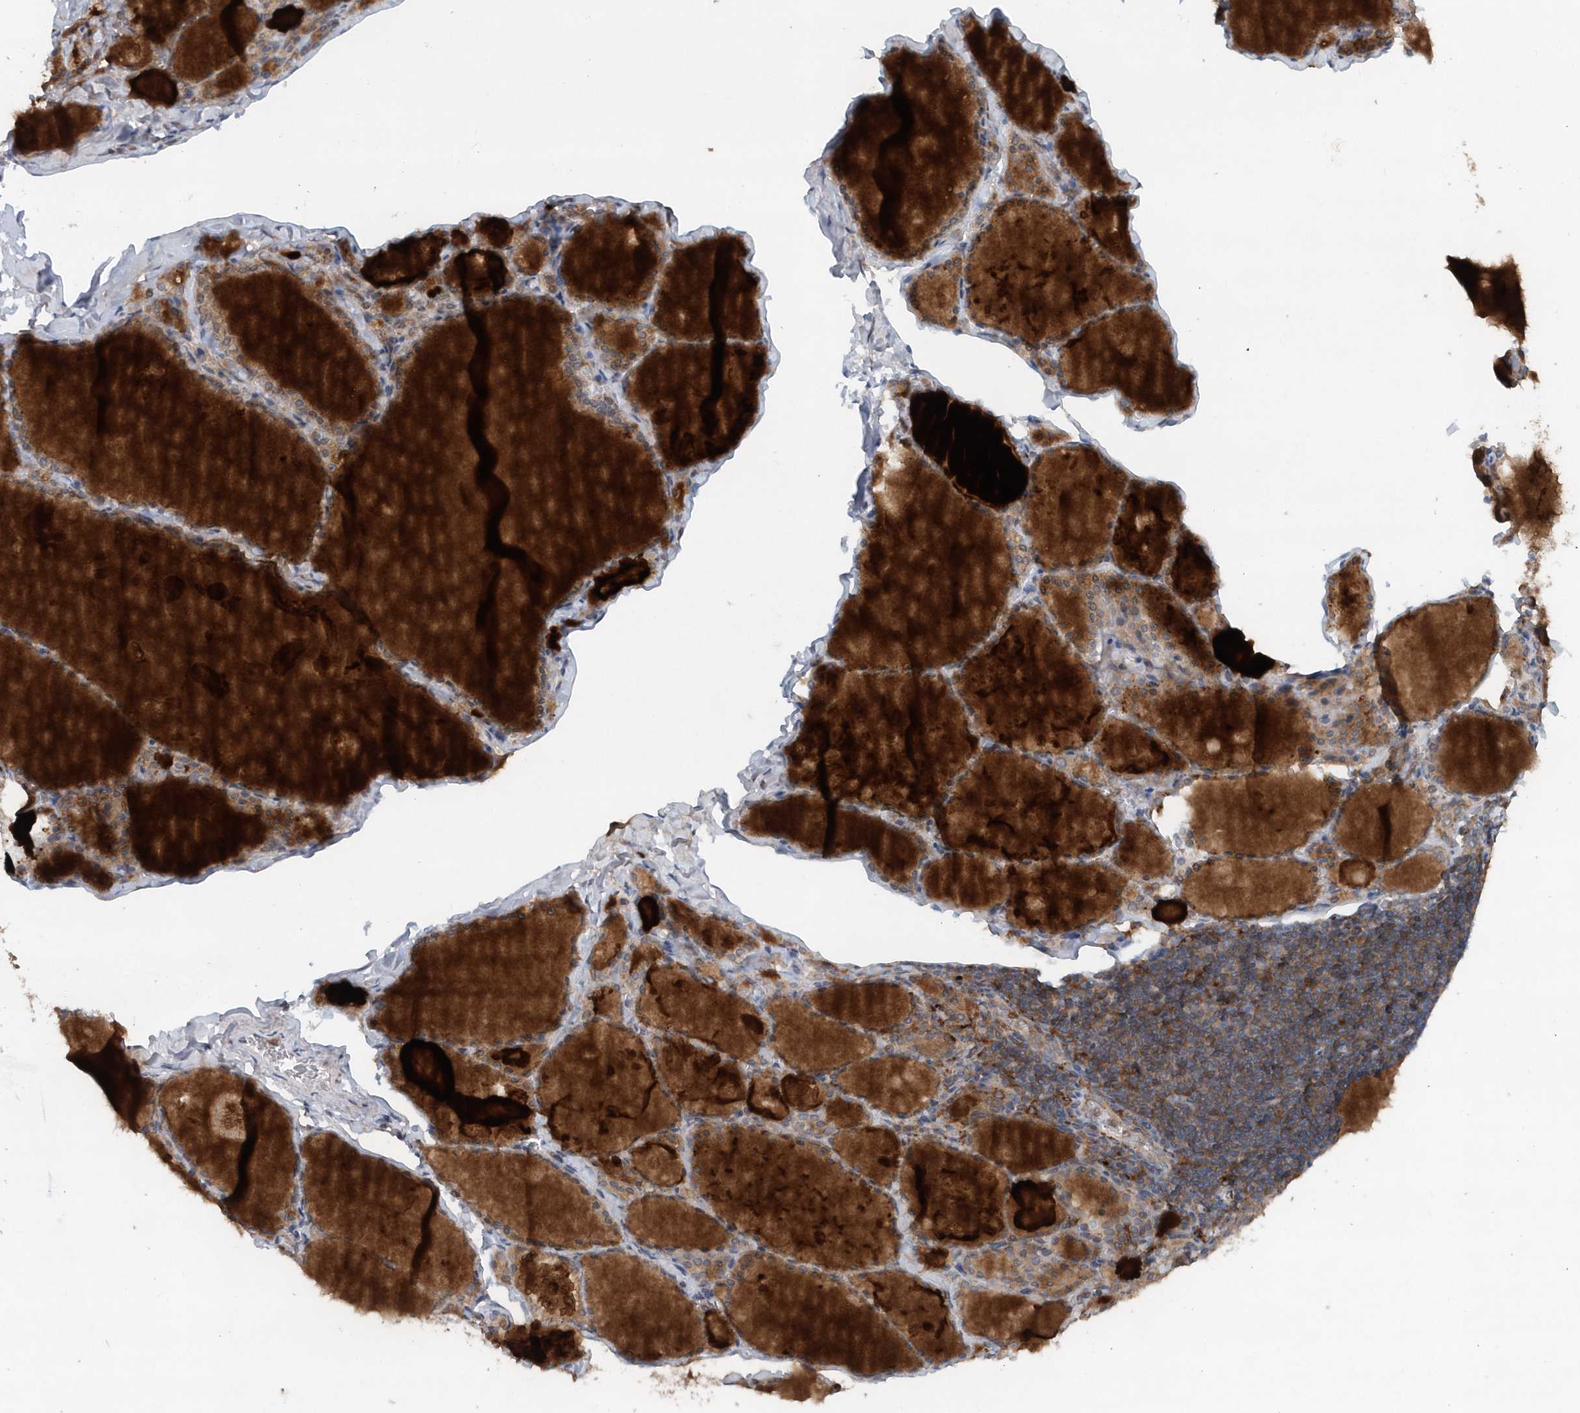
{"staining": {"intensity": "weak", "quantity": ">75%", "location": "cytoplasmic/membranous"}, "tissue": "thyroid gland", "cell_type": "Glandular cells", "image_type": "normal", "snomed": [{"axis": "morphology", "description": "Normal tissue, NOS"}, {"axis": "topography", "description": "Thyroid gland"}], "caption": "Glandular cells show low levels of weak cytoplasmic/membranous staining in about >75% of cells in unremarkable thyroid gland.", "gene": "P2RY10", "patient": {"sex": "male", "age": 56}}